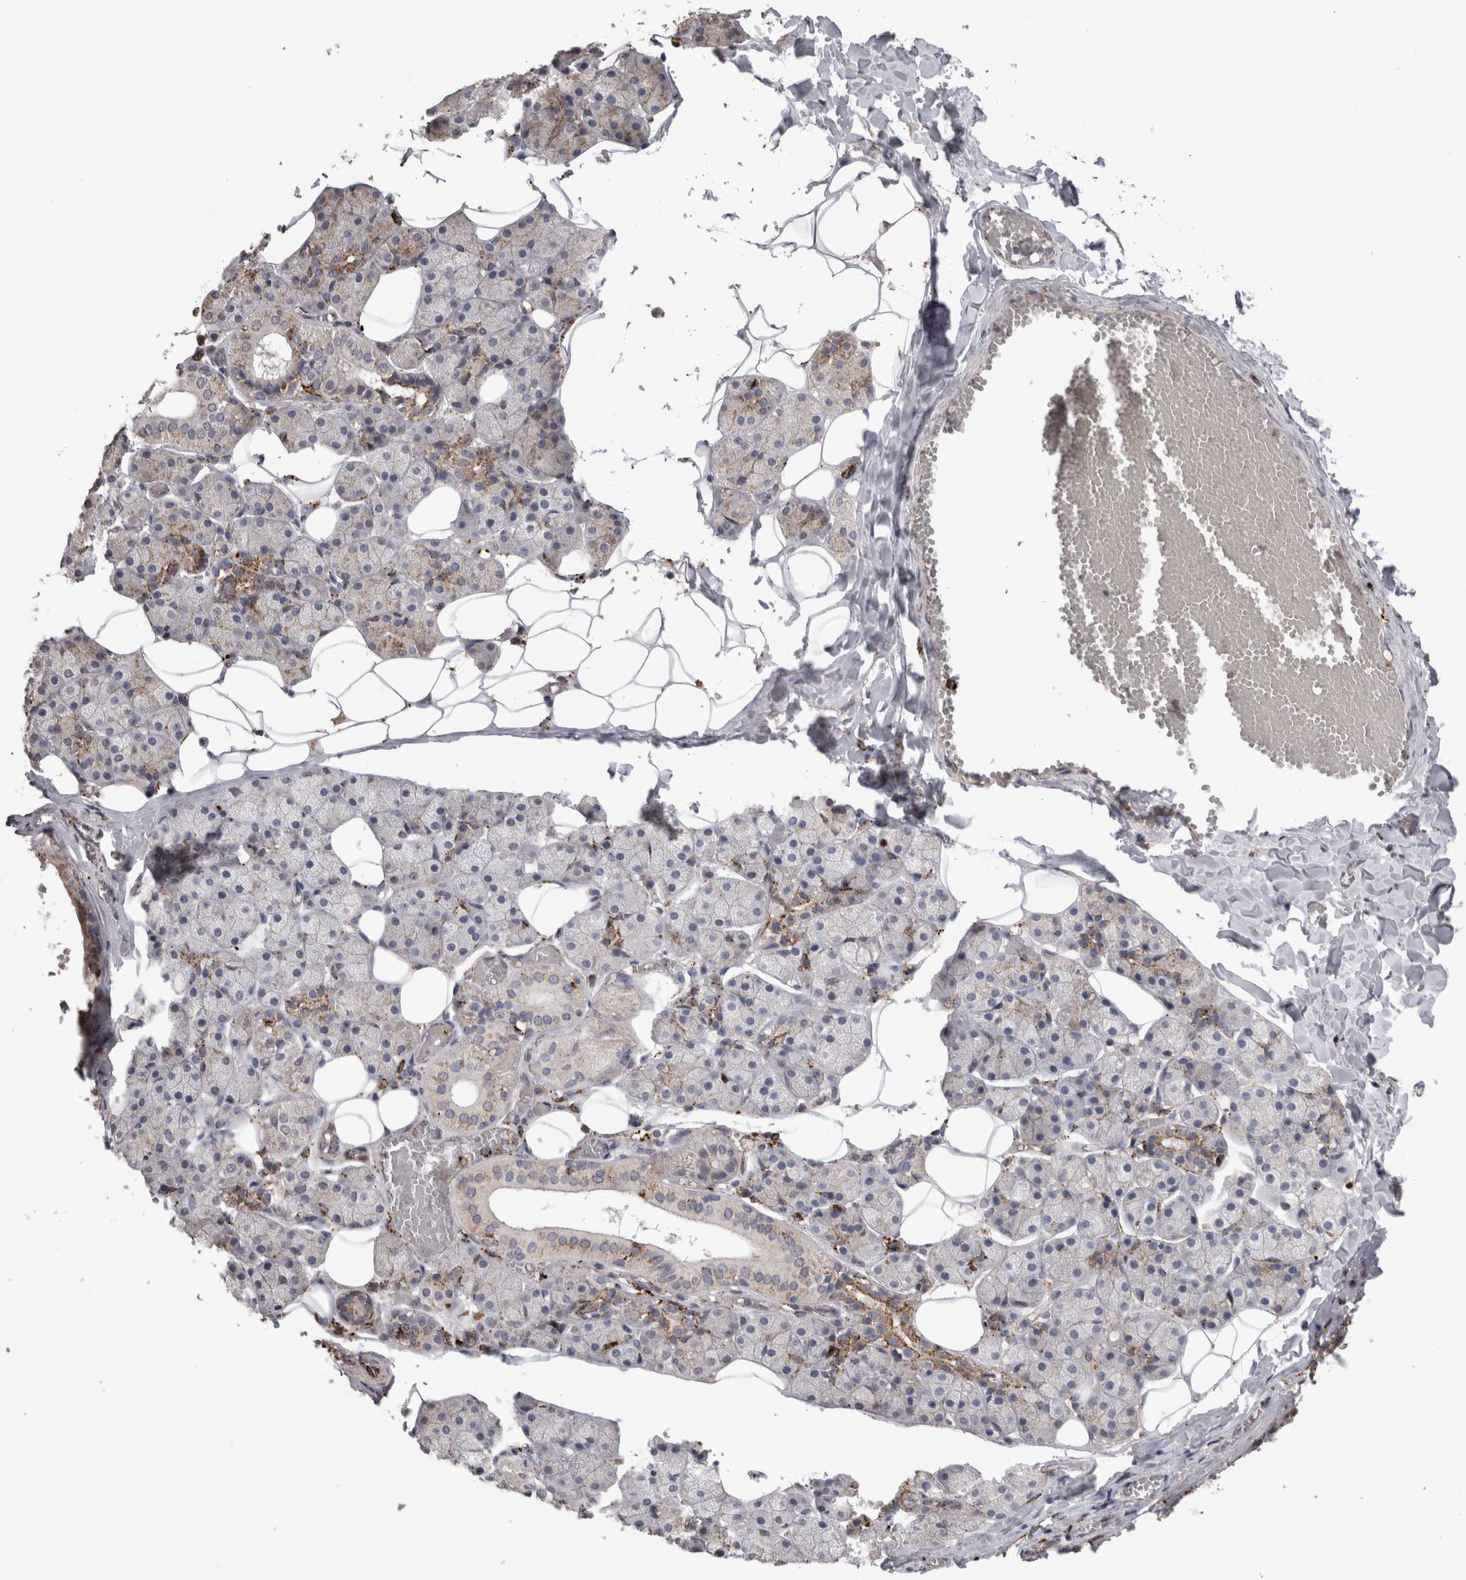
{"staining": {"intensity": "moderate", "quantity": "<25%", "location": "cytoplasmic/membranous"}, "tissue": "salivary gland", "cell_type": "Glandular cells", "image_type": "normal", "snomed": [{"axis": "morphology", "description": "Normal tissue, NOS"}, {"axis": "topography", "description": "Salivary gland"}], "caption": "Immunohistochemical staining of unremarkable salivary gland displays low levels of moderate cytoplasmic/membranous expression in approximately <25% of glandular cells. The protein is stained brown, and the nuclei are stained in blue (DAB IHC with brightfield microscopy, high magnification).", "gene": "CTSZ", "patient": {"sex": "female", "age": 33}}